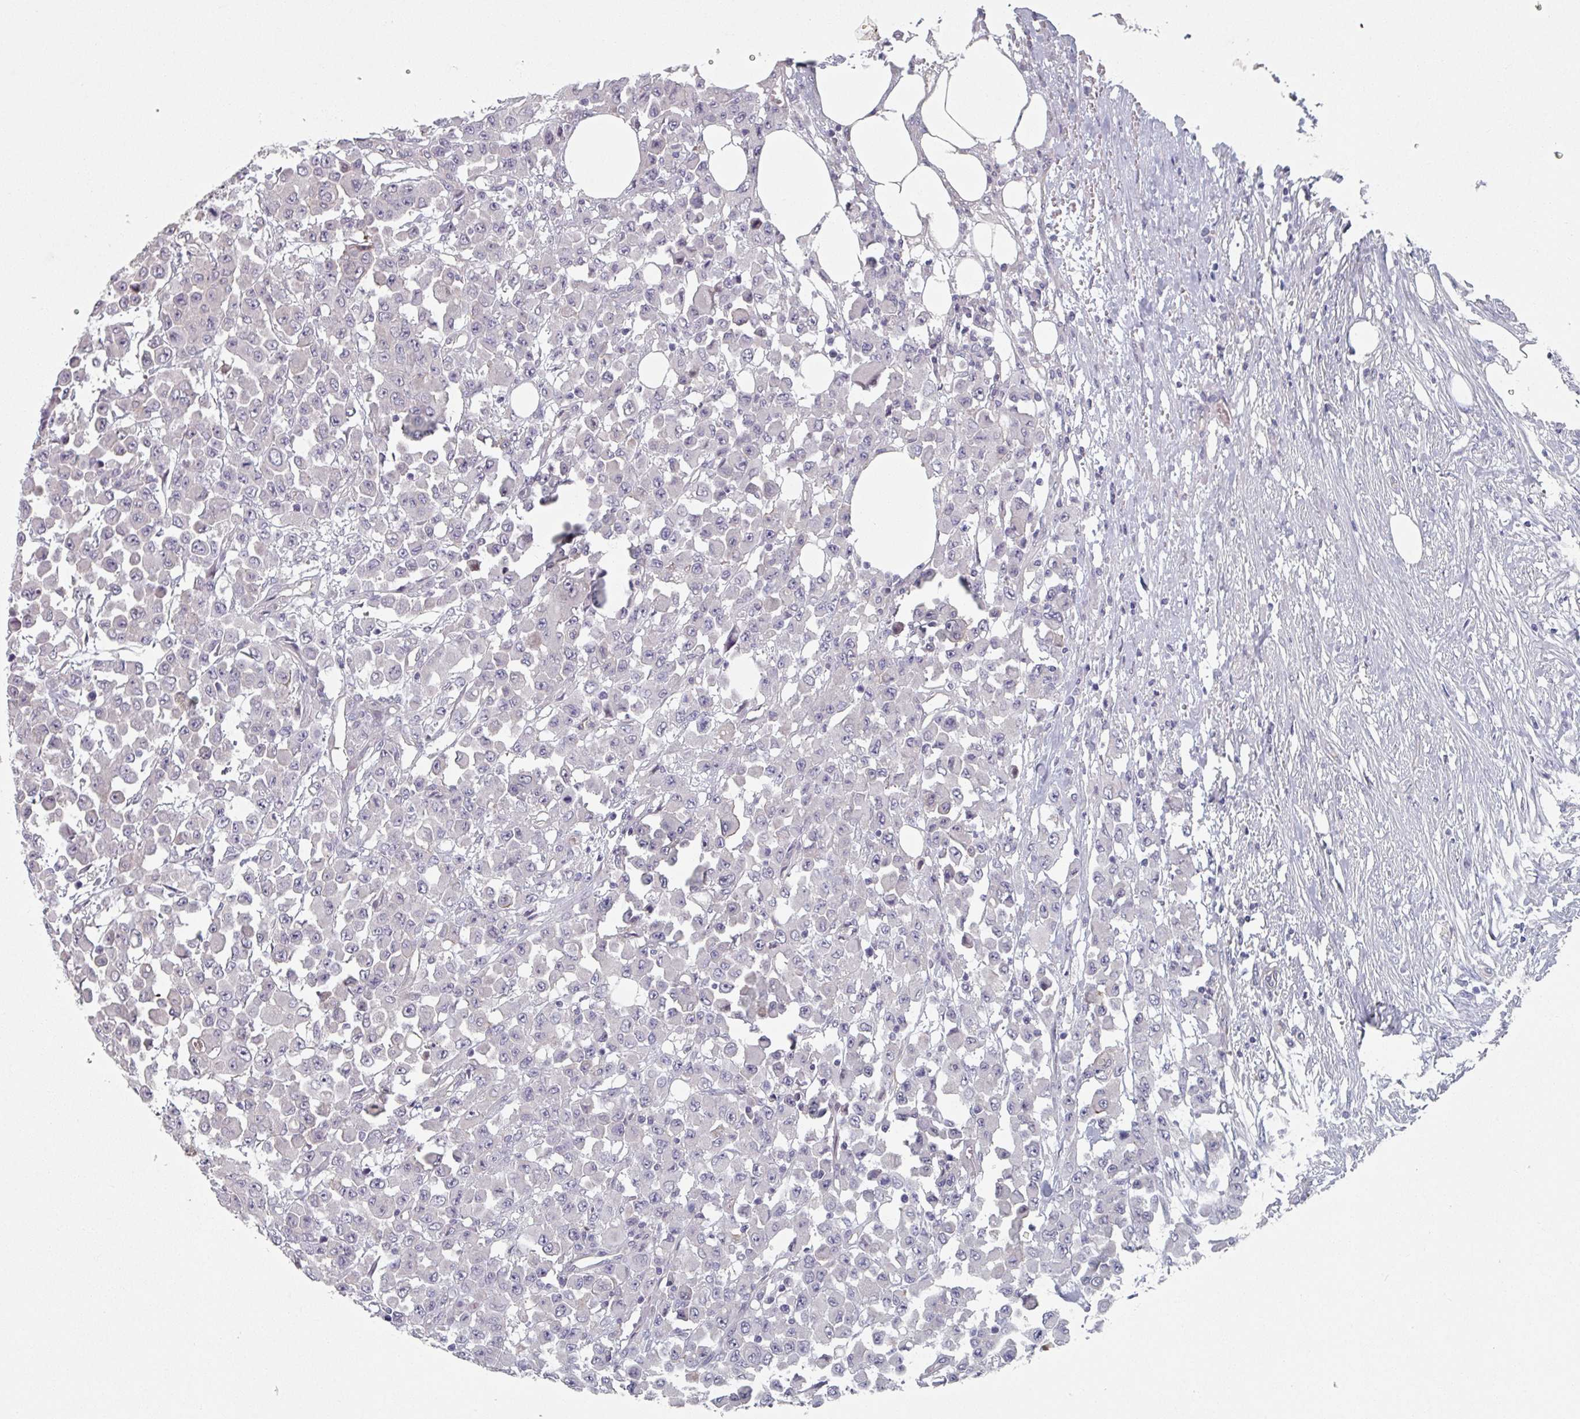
{"staining": {"intensity": "negative", "quantity": "none", "location": "none"}, "tissue": "colorectal cancer", "cell_type": "Tumor cells", "image_type": "cancer", "snomed": [{"axis": "morphology", "description": "Adenocarcinoma, NOS"}, {"axis": "topography", "description": "Colon"}], "caption": "Human colorectal cancer stained for a protein using immunohistochemistry reveals no expression in tumor cells.", "gene": "EFL1", "patient": {"sex": "male", "age": 51}}